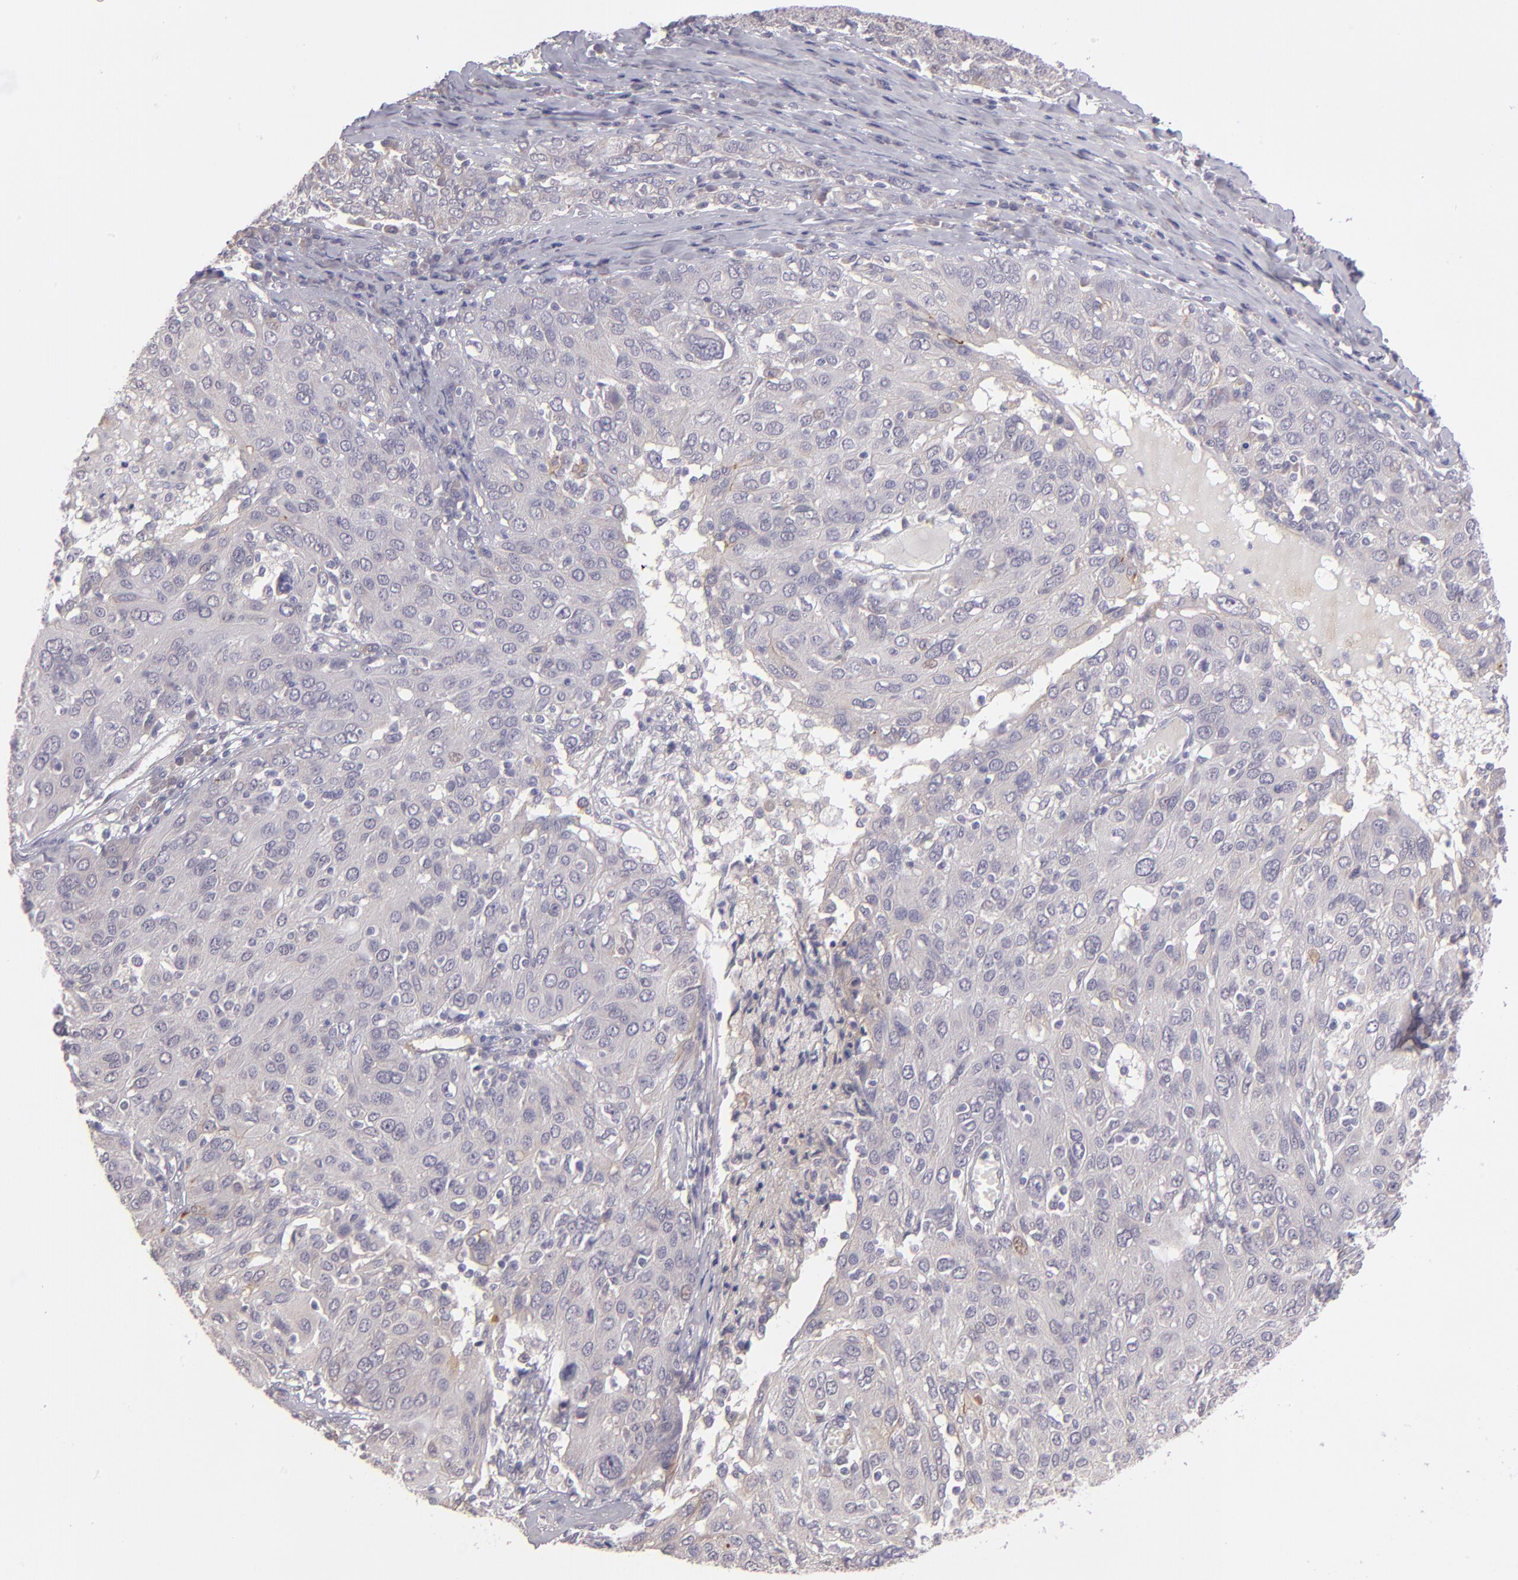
{"staining": {"intensity": "negative", "quantity": "none", "location": "none"}, "tissue": "ovarian cancer", "cell_type": "Tumor cells", "image_type": "cancer", "snomed": [{"axis": "morphology", "description": "Carcinoma, endometroid"}, {"axis": "topography", "description": "Ovary"}], "caption": "The histopathology image demonstrates no significant staining in tumor cells of ovarian cancer (endometroid carcinoma). The staining is performed using DAB brown chromogen with nuclei counter-stained in using hematoxylin.", "gene": "THBD", "patient": {"sex": "female", "age": 50}}